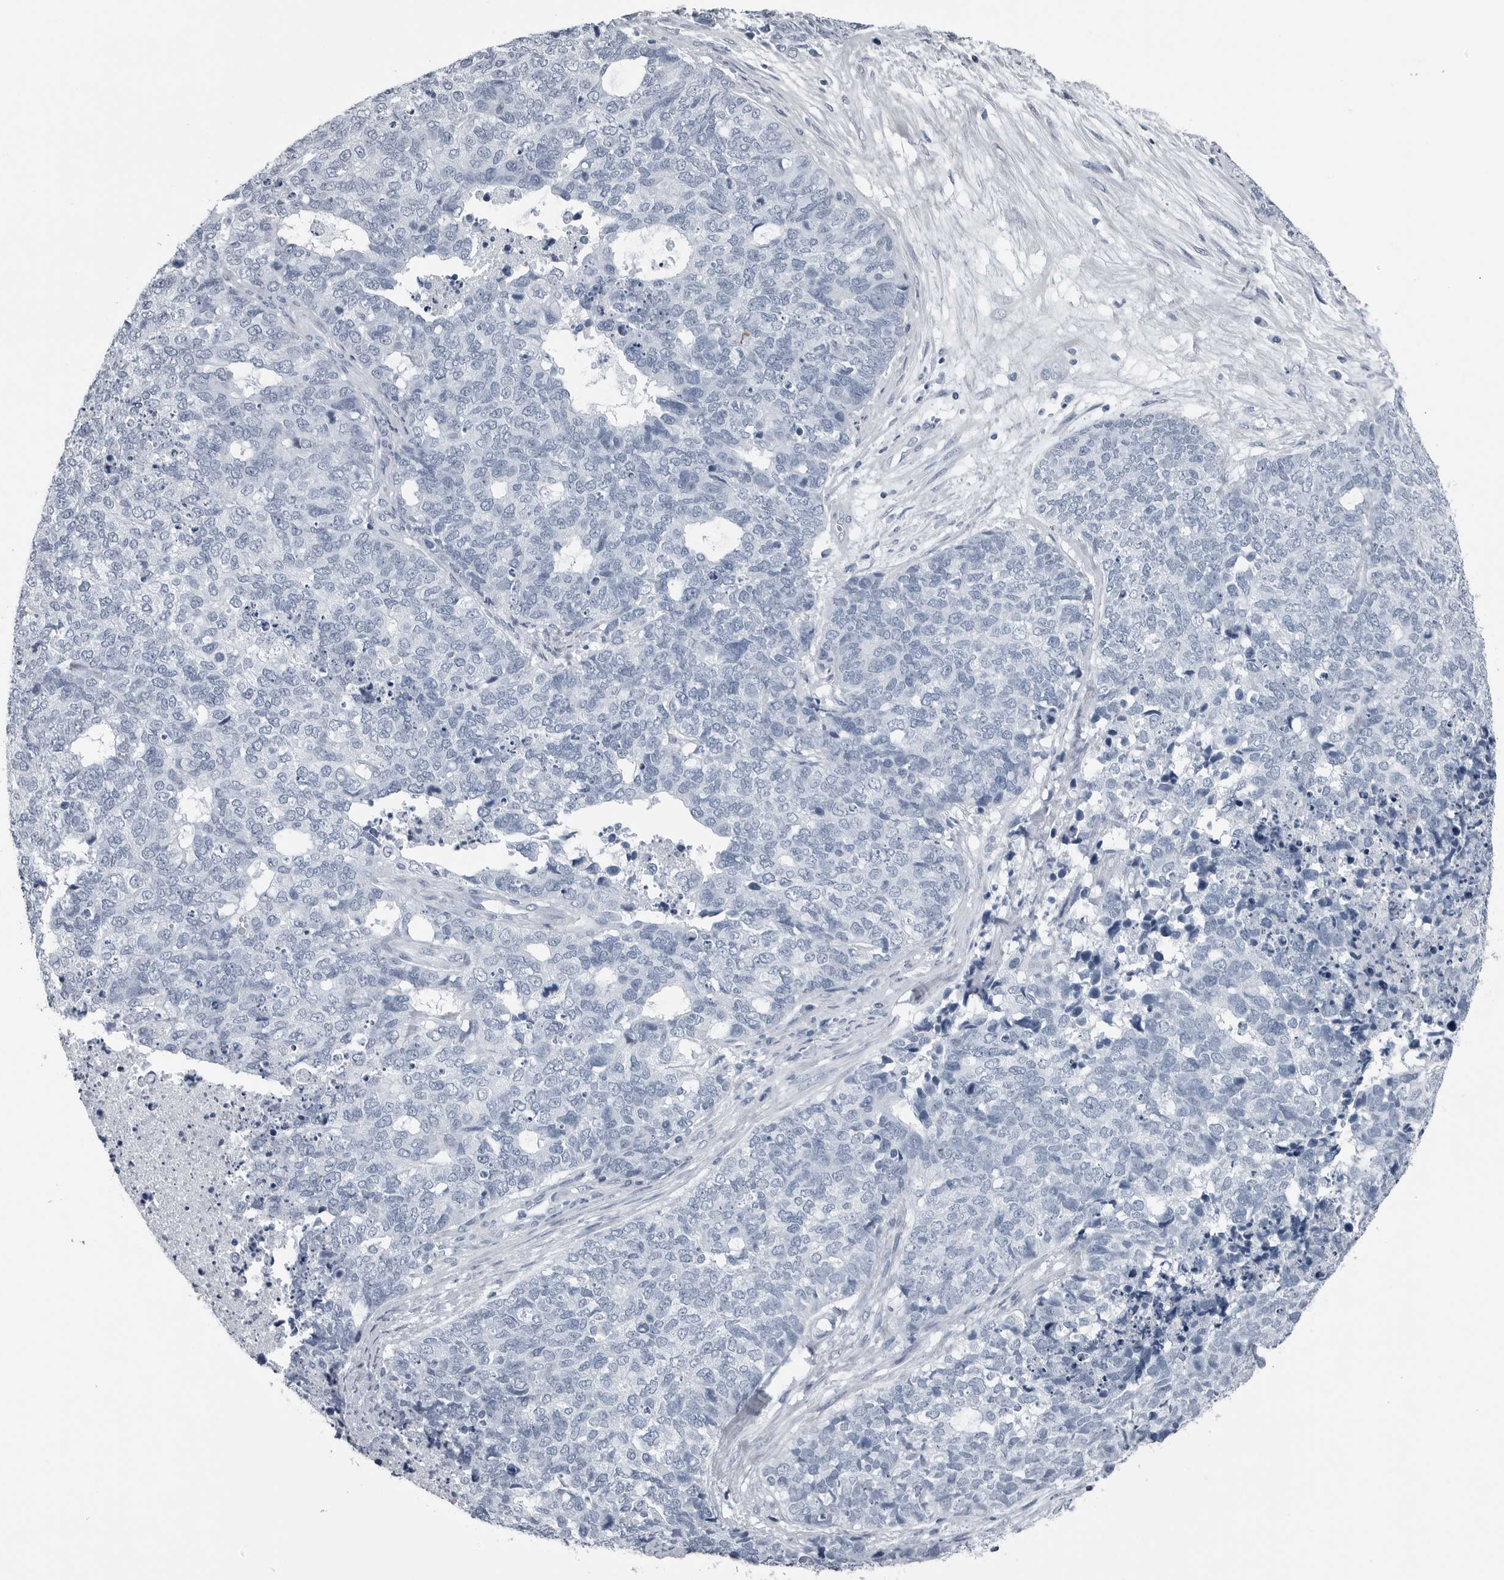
{"staining": {"intensity": "negative", "quantity": "none", "location": "none"}, "tissue": "cervical cancer", "cell_type": "Tumor cells", "image_type": "cancer", "snomed": [{"axis": "morphology", "description": "Squamous cell carcinoma, NOS"}, {"axis": "topography", "description": "Cervix"}], "caption": "Human cervical cancer (squamous cell carcinoma) stained for a protein using immunohistochemistry (IHC) shows no positivity in tumor cells.", "gene": "SPINK1", "patient": {"sex": "female", "age": 63}}